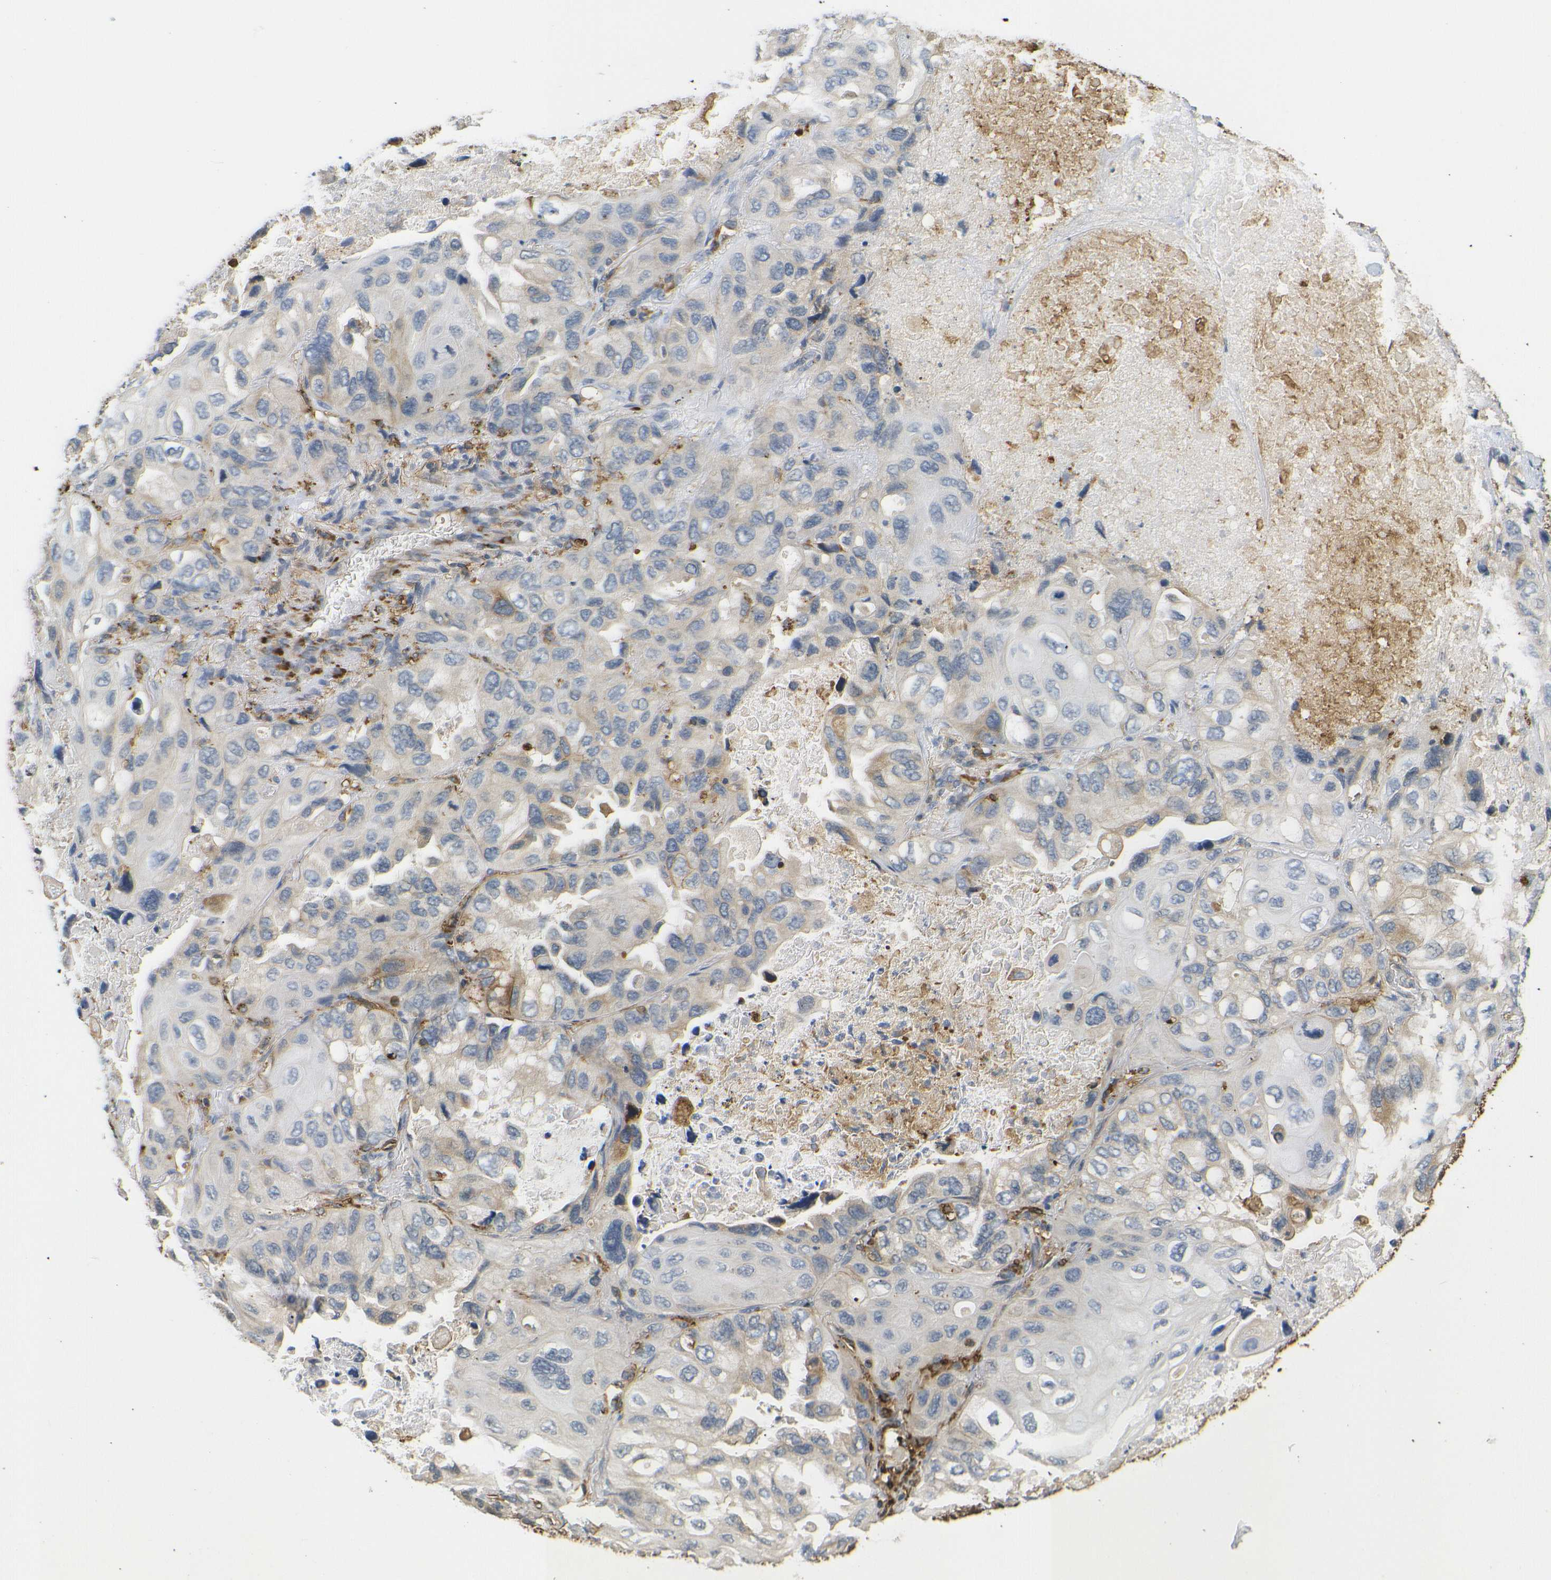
{"staining": {"intensity": "weak", "quantity": "25%-75%", "location": "cytoplasmic/membranous"}, "tissue": "lung cancer", "cell_type": "Tumor cells", "image_type": "cancer", "snomed": [{"axis": "morphology", "description": "Squamous cell carcinoma, NOS"}, {"axis": "topography", "description": "Lung"}], "caption": "Squamous cell carcinoma (lung) was stained to show a protein in brown. There is low levels of weak cytoplasmic/membranous positivity in about 25%-75% of tumor cells.", "gene": "HLA-DQB1", "patient": {"sex": "female", "age": 73}}